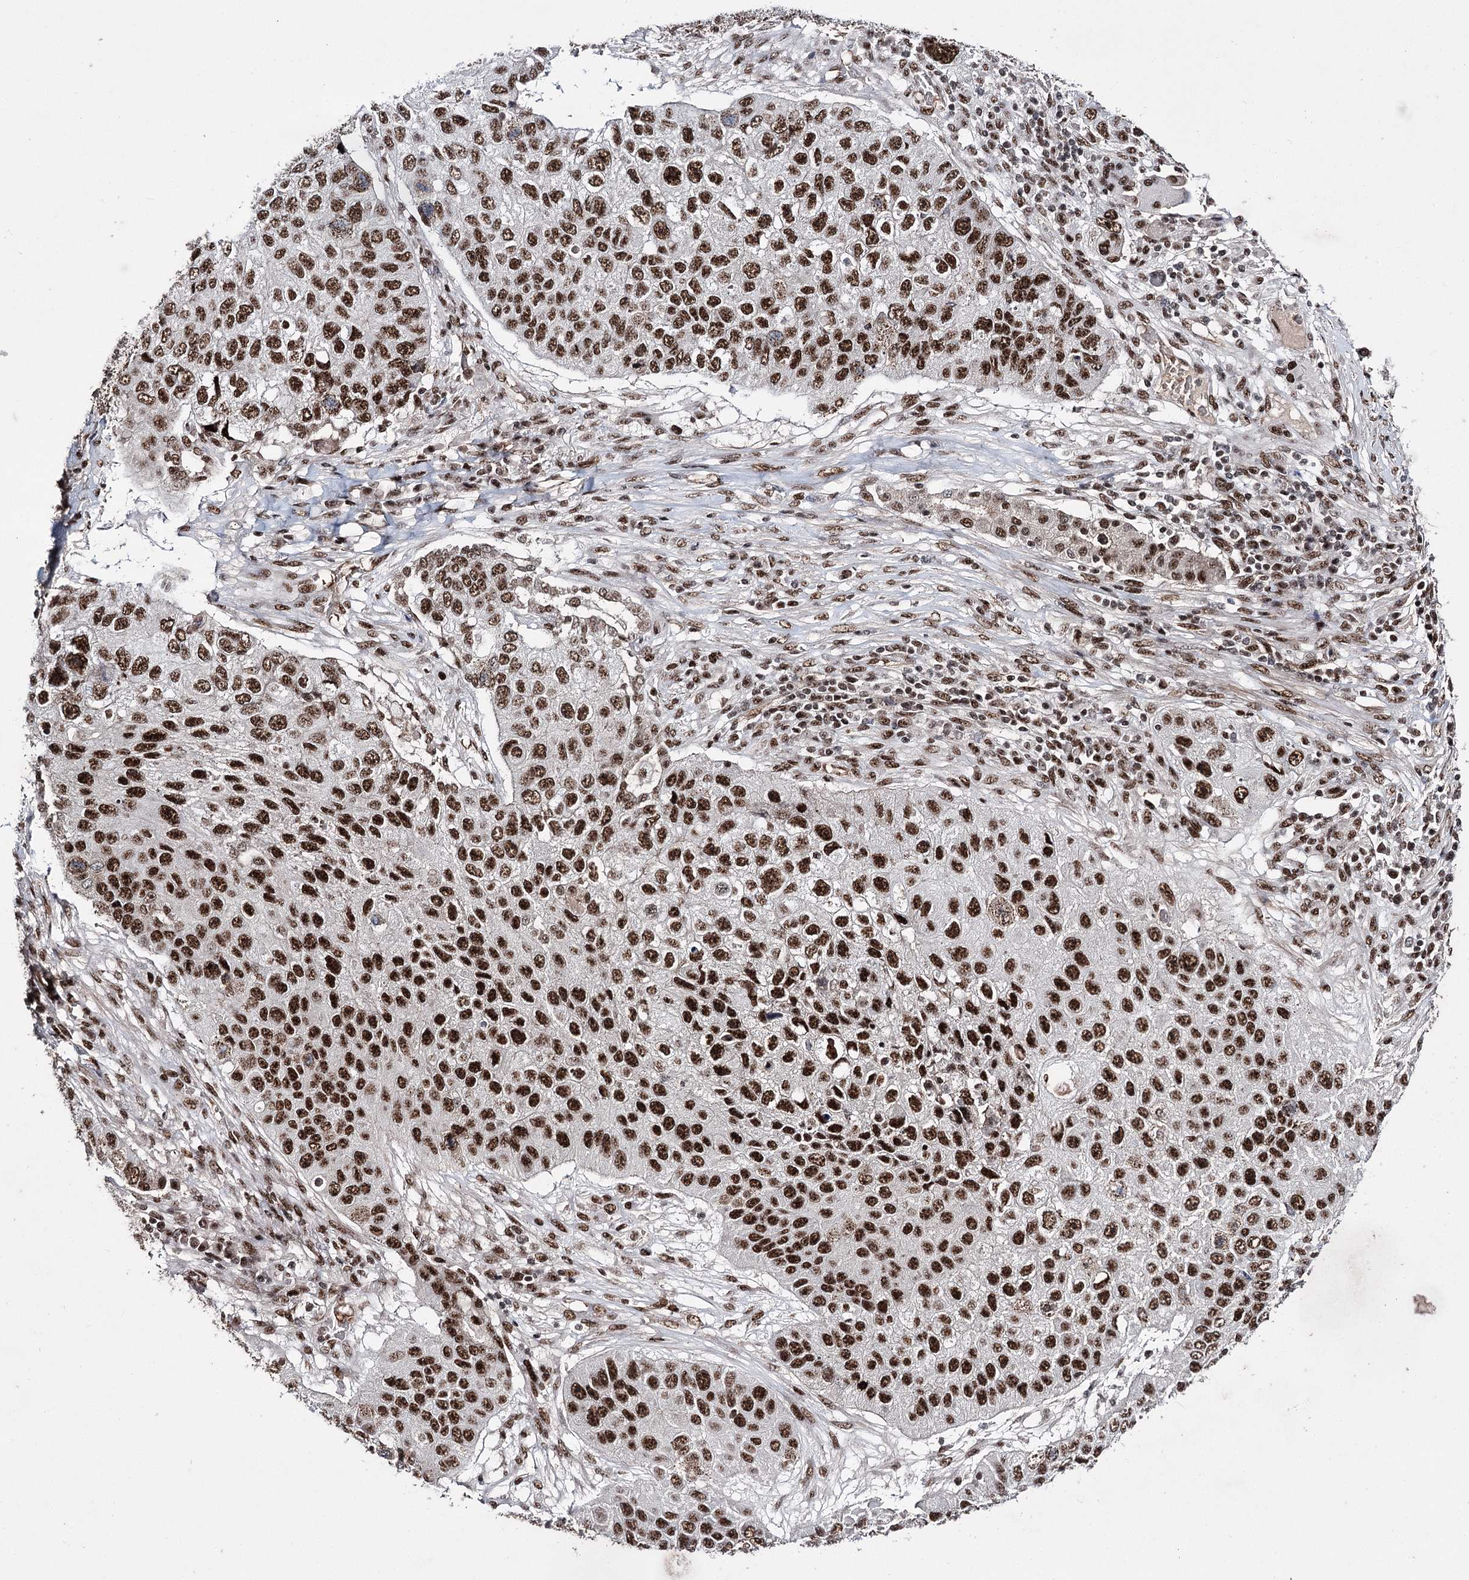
{"staining": {"intensity": "strong", "quantity": ">75%", "location": "nuclear"}, "tissue": "lung cancer", "cell_type": "Tumor cells", "image_type": "cancer", "snomed": [{"axis": "morphology", "description": "Squamous cell carcinoma, NOS"}, {"axis": "topography", "description": "Lung"}], "caption": "A micrograph of human lung squamous cell carcinoma stained for a protein reveals strong nuclear brown staining in tumor cells.", "gene": "PRPF40A", "patient": {"sex": "male", "age": 61}}